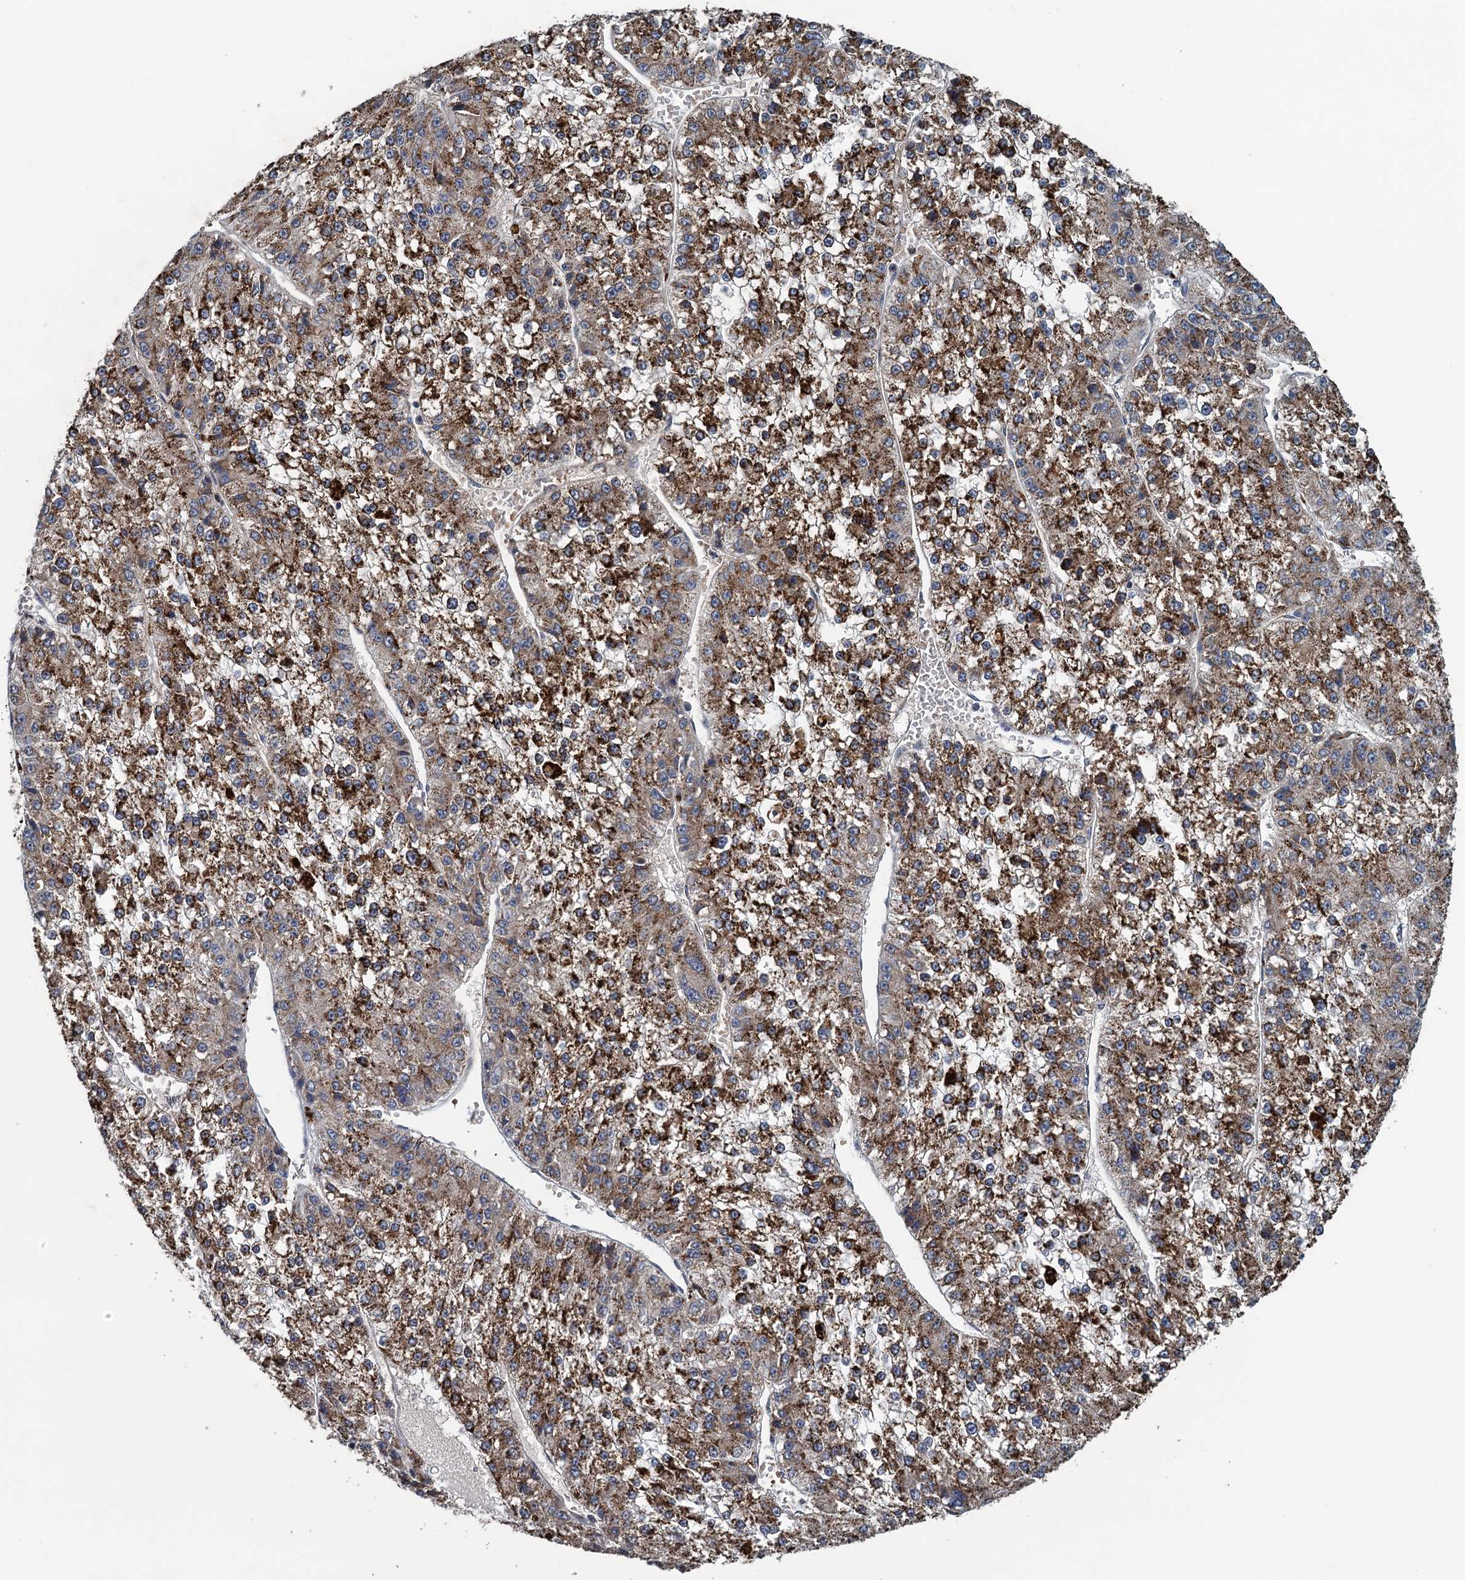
{"staining": {"intensity": "strong", "quantity": ">75%", "location": "cytoplasmic/membranous"}, "tissue": "liver cancer", "cell_type": "Tumor cells", "image_type": "cancer", "snomed": [{"axis": "morphology", "description": "Carcinoma, Hepatocellular, NOS"}, {"axis": "topography", "description": "Liver"}], "caption": "The image displays a brown stain indicating the presence of a protein in the cytoplasmic/membranous of tumor cells in hepatocellular carcinoma (liver).", "gene": "KBTBD8", "patient": {"sex": "female", "age": 73}}